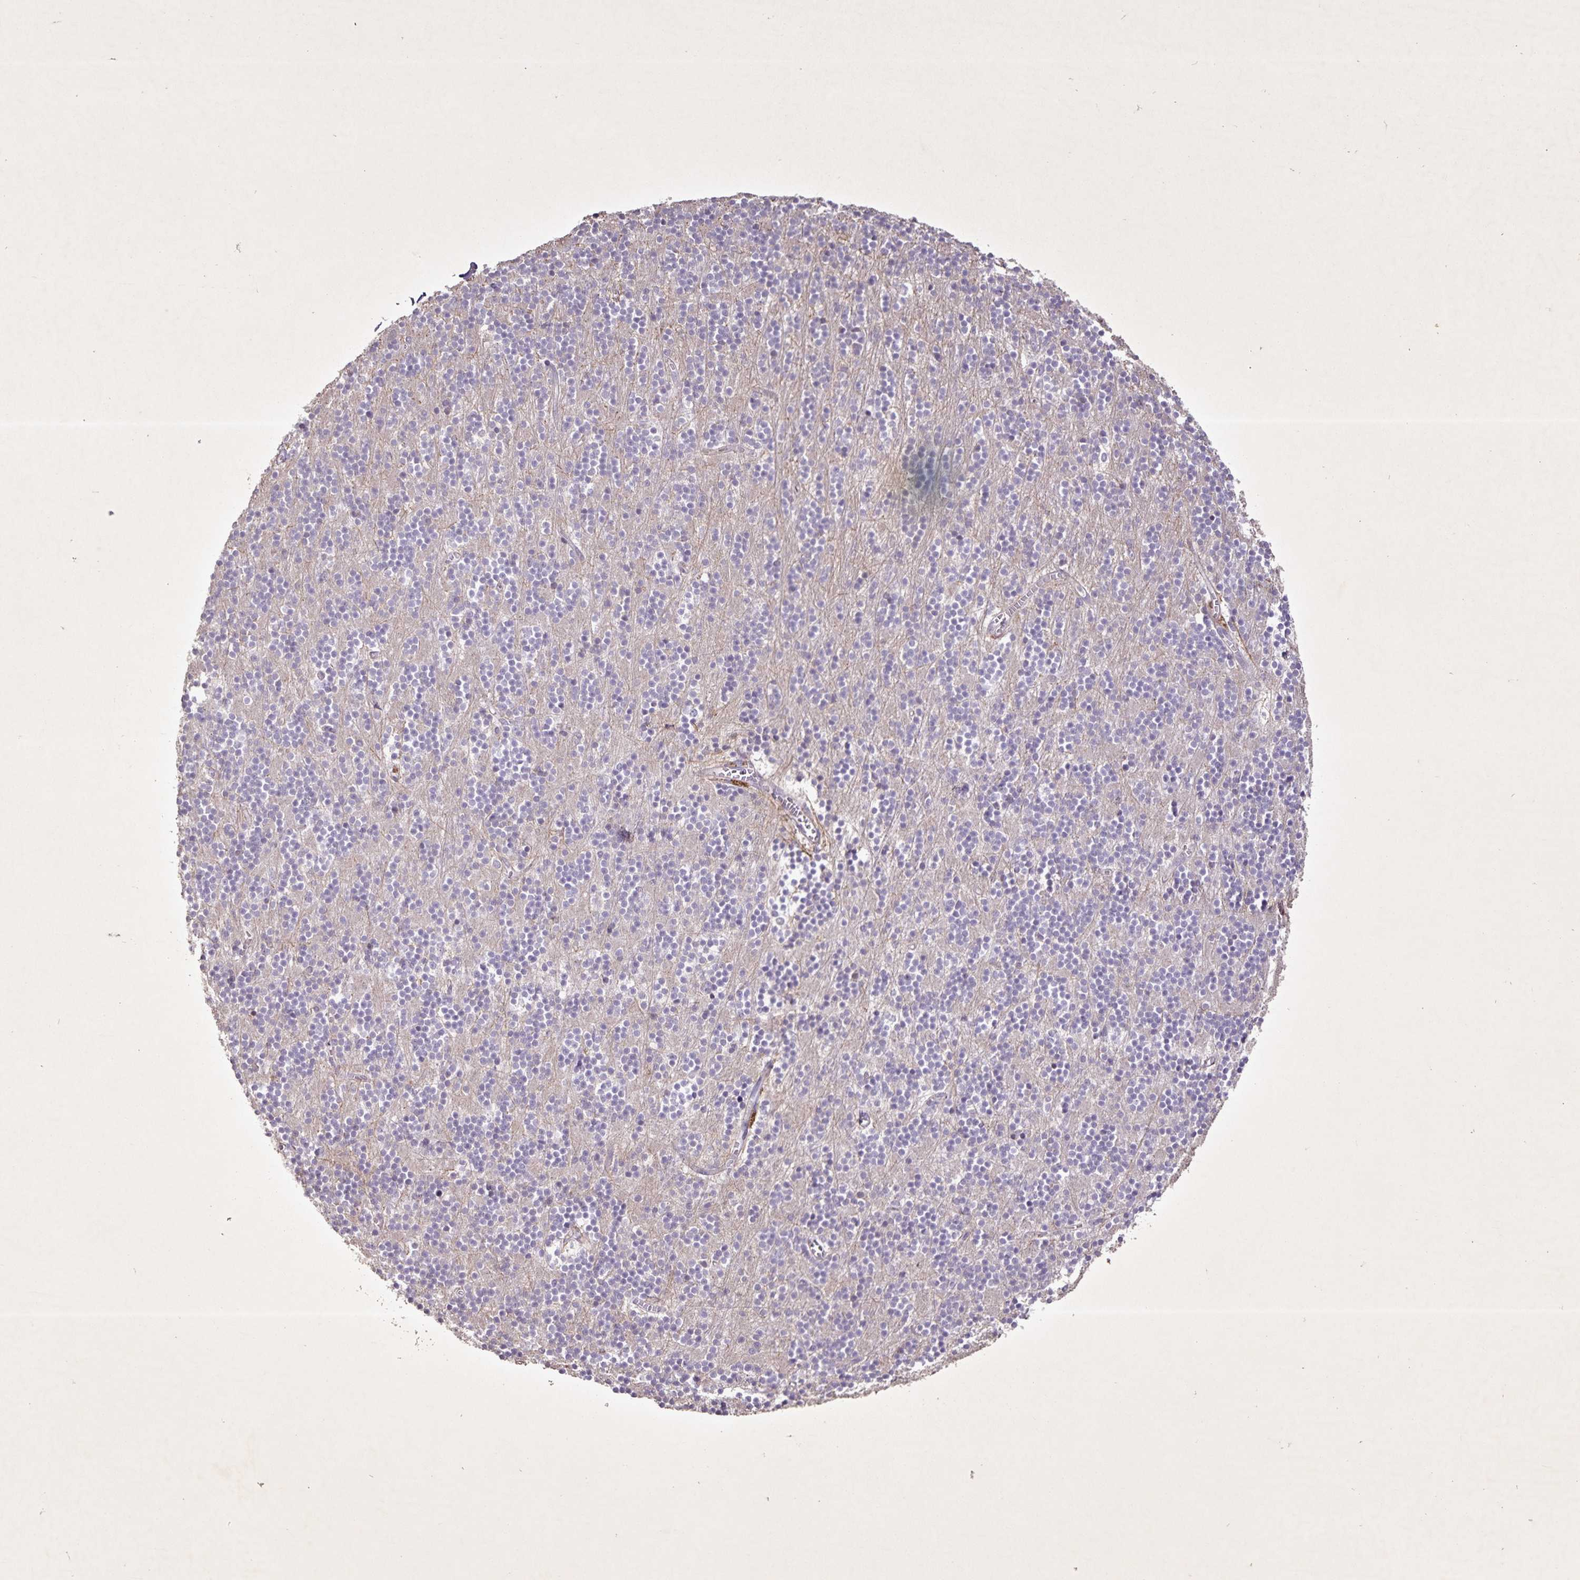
{"staining": {"intensity": "negative", "quantity": "none", "location": "none"}, "tissue": "cerebellum", "cell_type": "Cells in granular layer", "image_type": "normal", "snomed": [{"axis": "morphology", "description": "Normal tissue, NOS"}, {"axis": "topography", "description": "Cerebellum"}], "caption": "This is an IHC histopathology image of unremarkable human cerebellum. There is no staining in cells in granular layer.", "gene": "GDF2", "patient": {"sex": "male", "age": 54}}